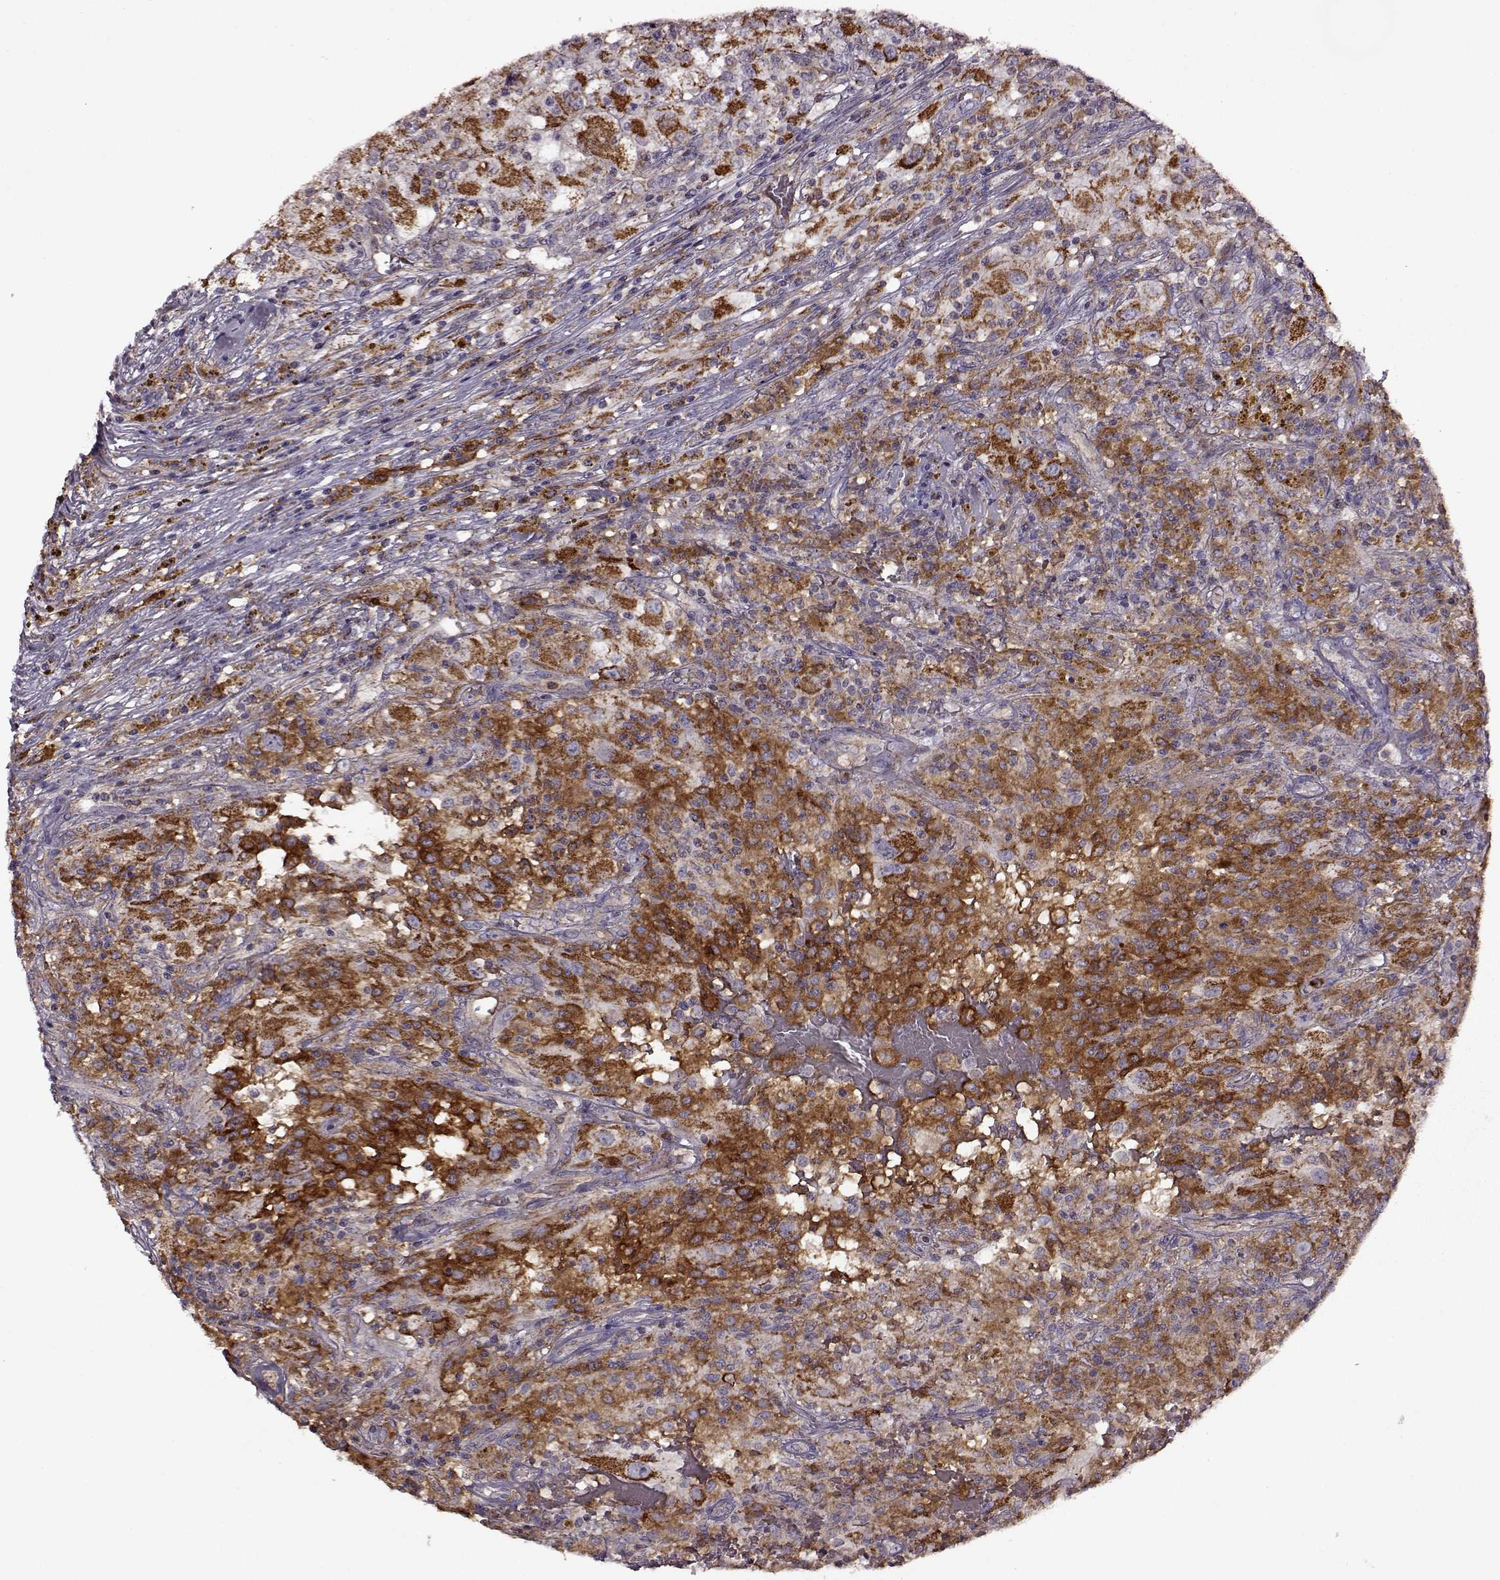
{"staining": {"intensity": "strong", "quantity": ">75%", "location": "cytoplasmic/membranous"}, "tissue": "renal cancer", "cell_type": "Tumor cells", "image_type": "cancer", "snomed": [{"axis": "morphology", "description": "Adenocarcinoma, NOS"}, {"axis": "topography", "description": "Kidney"}], "caption": "A brown stain labels strong cytoplasmic/membranous positivity of a protein in human adenocarcinoma (renal) tumor cells. The staining was performed using DAB, with brown indicating positive protein expression. Nuclei are stained blue with hematoxylin.", "gene": "MTSS1", "patient": {"sex": "female", "age": 67}}